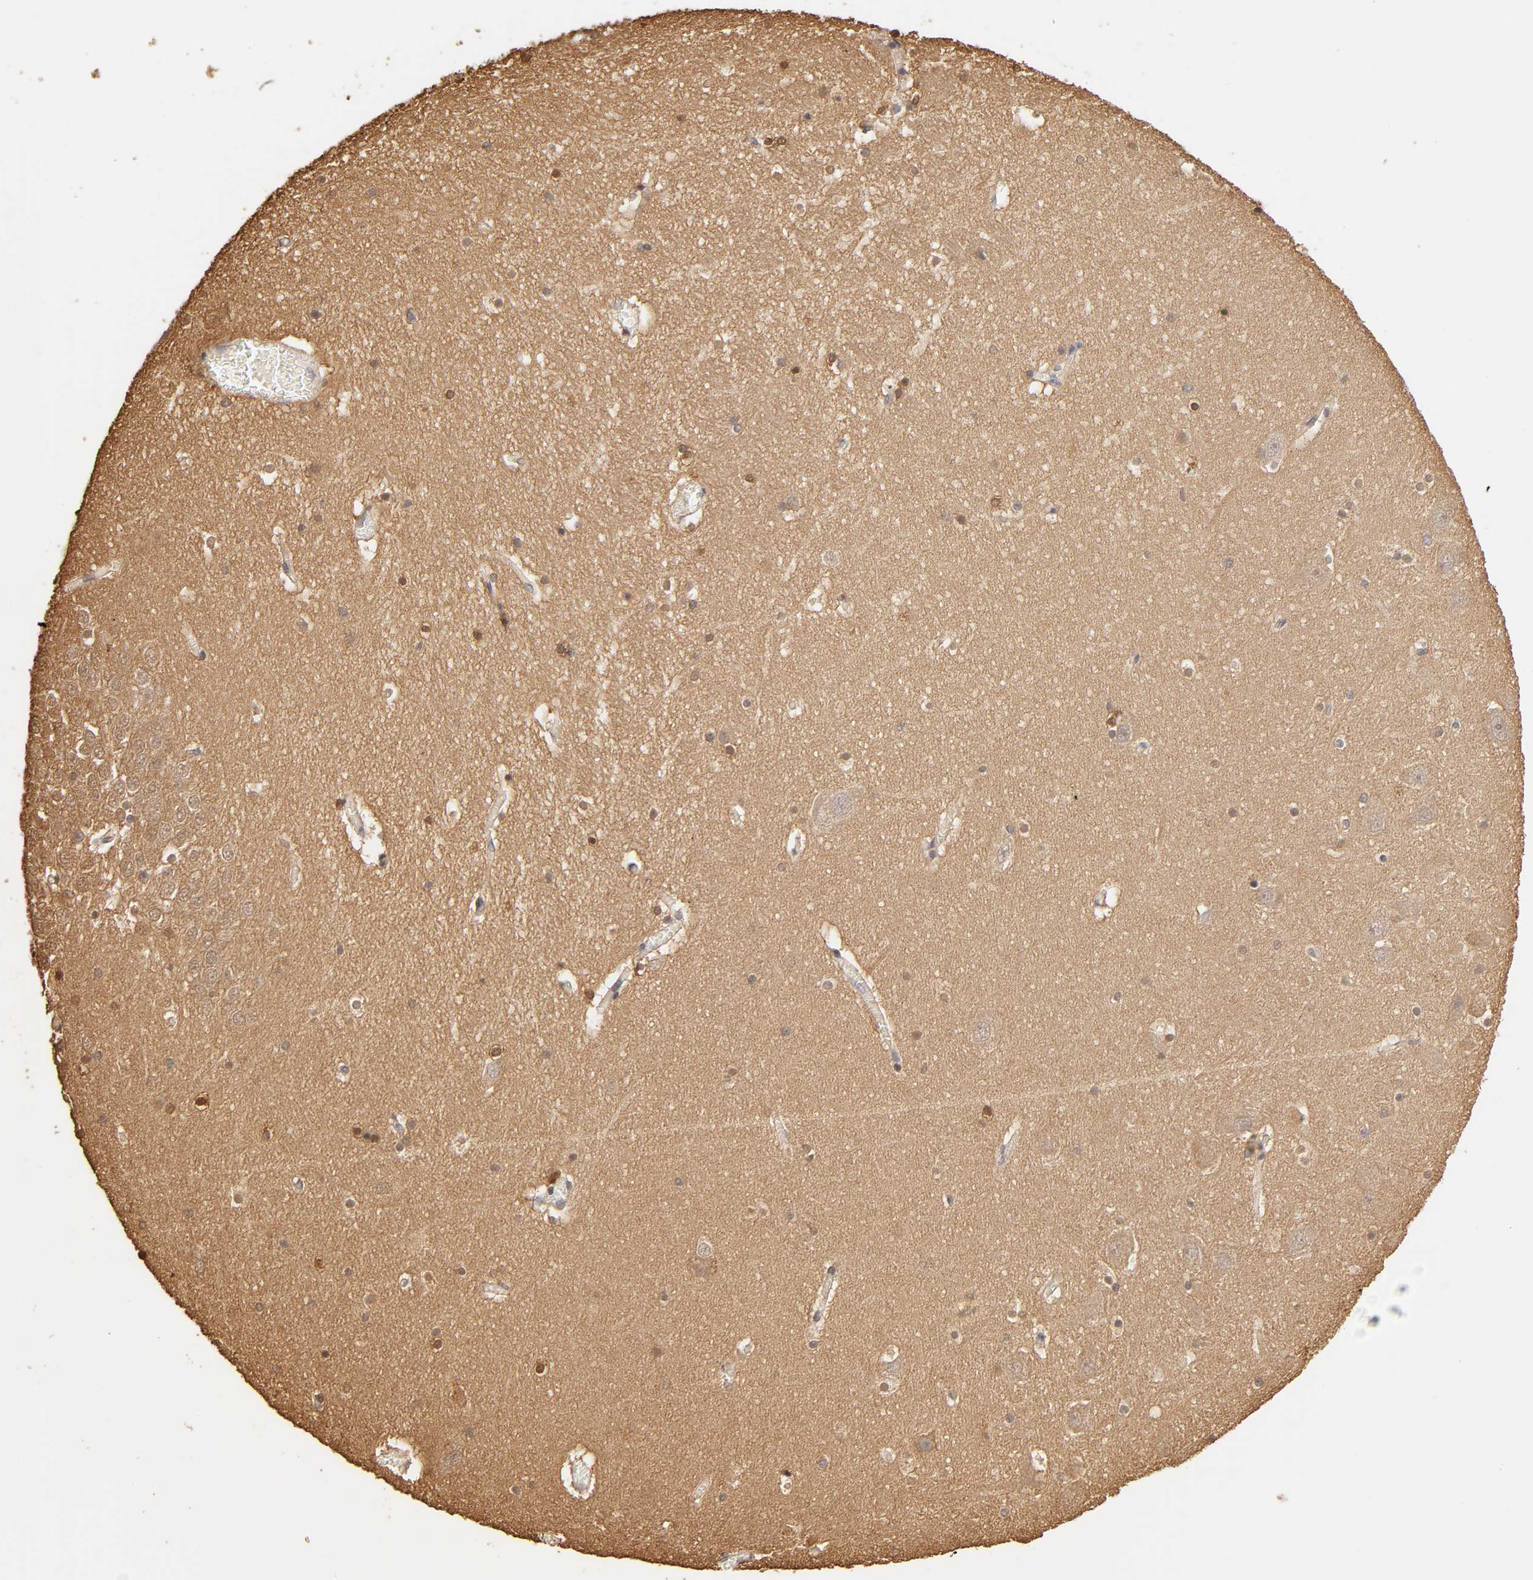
{"staining": {"intensity": "moderate", "quantity": "25%-75%", "location": "nuclear"}, "tissue": "hippocampus", "cell_type": "Glial cells", "image_type": "normal", "snomed": [{"axis": "morphology", "description": "Normal tissue, NOS"}, {"axis": "topography", "description": "Hippocampus"}], "caption": "The photomicrograph displays immunohistochemical staining of benign hippocampus. There is moderate nuclear expression is identified in approximately 25%-75% of glial cells. The staining is performed using DAB brown chromogen to label protein expression. The nuclei are counter-stained blue using hematoxylin.", "gene": "VSIG4", "patient": {"sex": "male", "age": 45}}